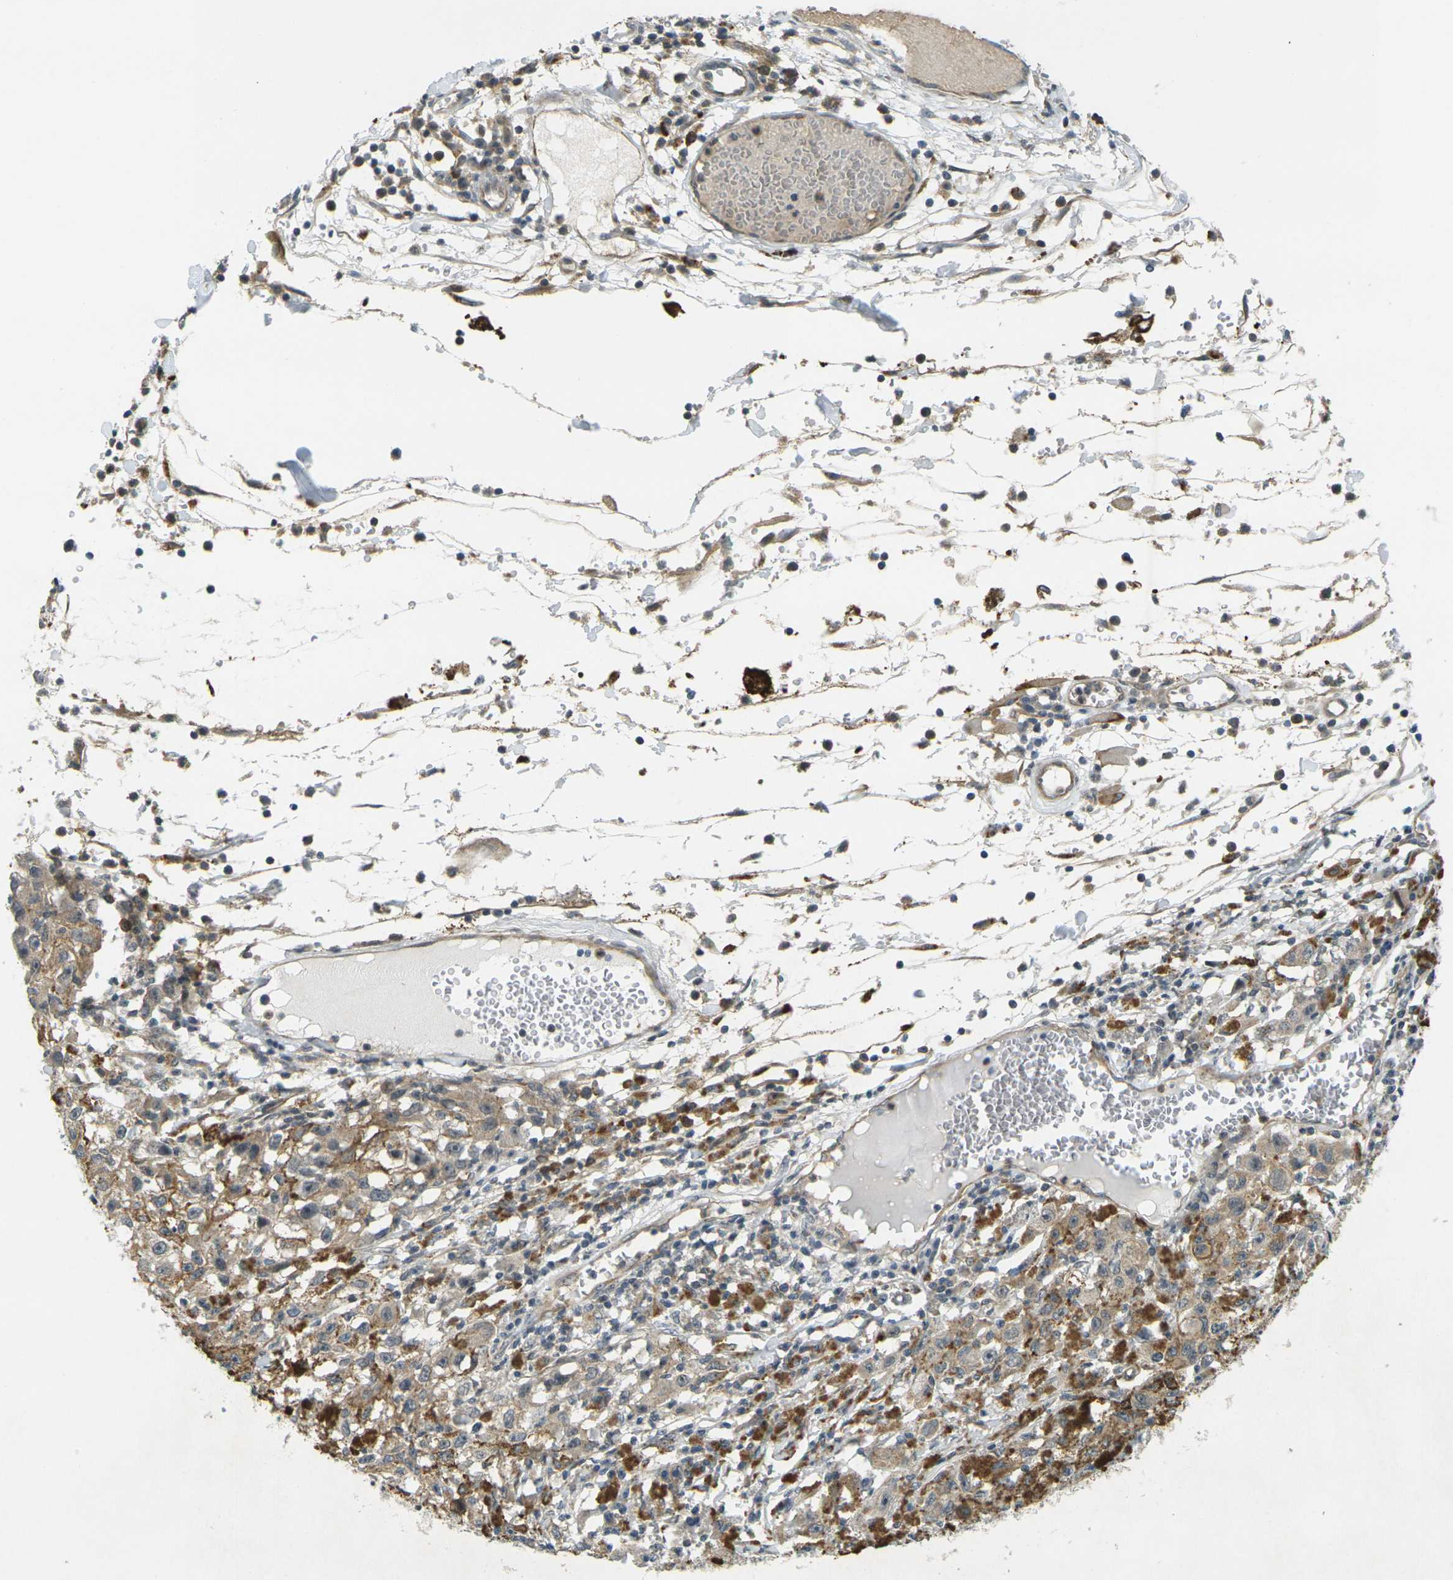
{"staining": {"intensity": "weak", "quantity": ">75%", "location": "cytoplasmic/membranous"}, "tissue": "melanoma", "cell_type": "Tumor cells", "image_type": "cancer", "snomed": [{"axis": "morphology", "description": "Malignant melanoma in situ"}, {"axis": "morphology", "description": "Malignant melanoma, NOS"}, {"axis": "topography", "description": "Skin"}], "caption": "This image reveals immunohistochemistry (IHC) staining of human malignant melanoma, with low weak cytoplasmic/membranous expression in approximately >75% of tumor cells.", "gene": "KCTD10", "patient": {"sex": "female", "age": 88}}